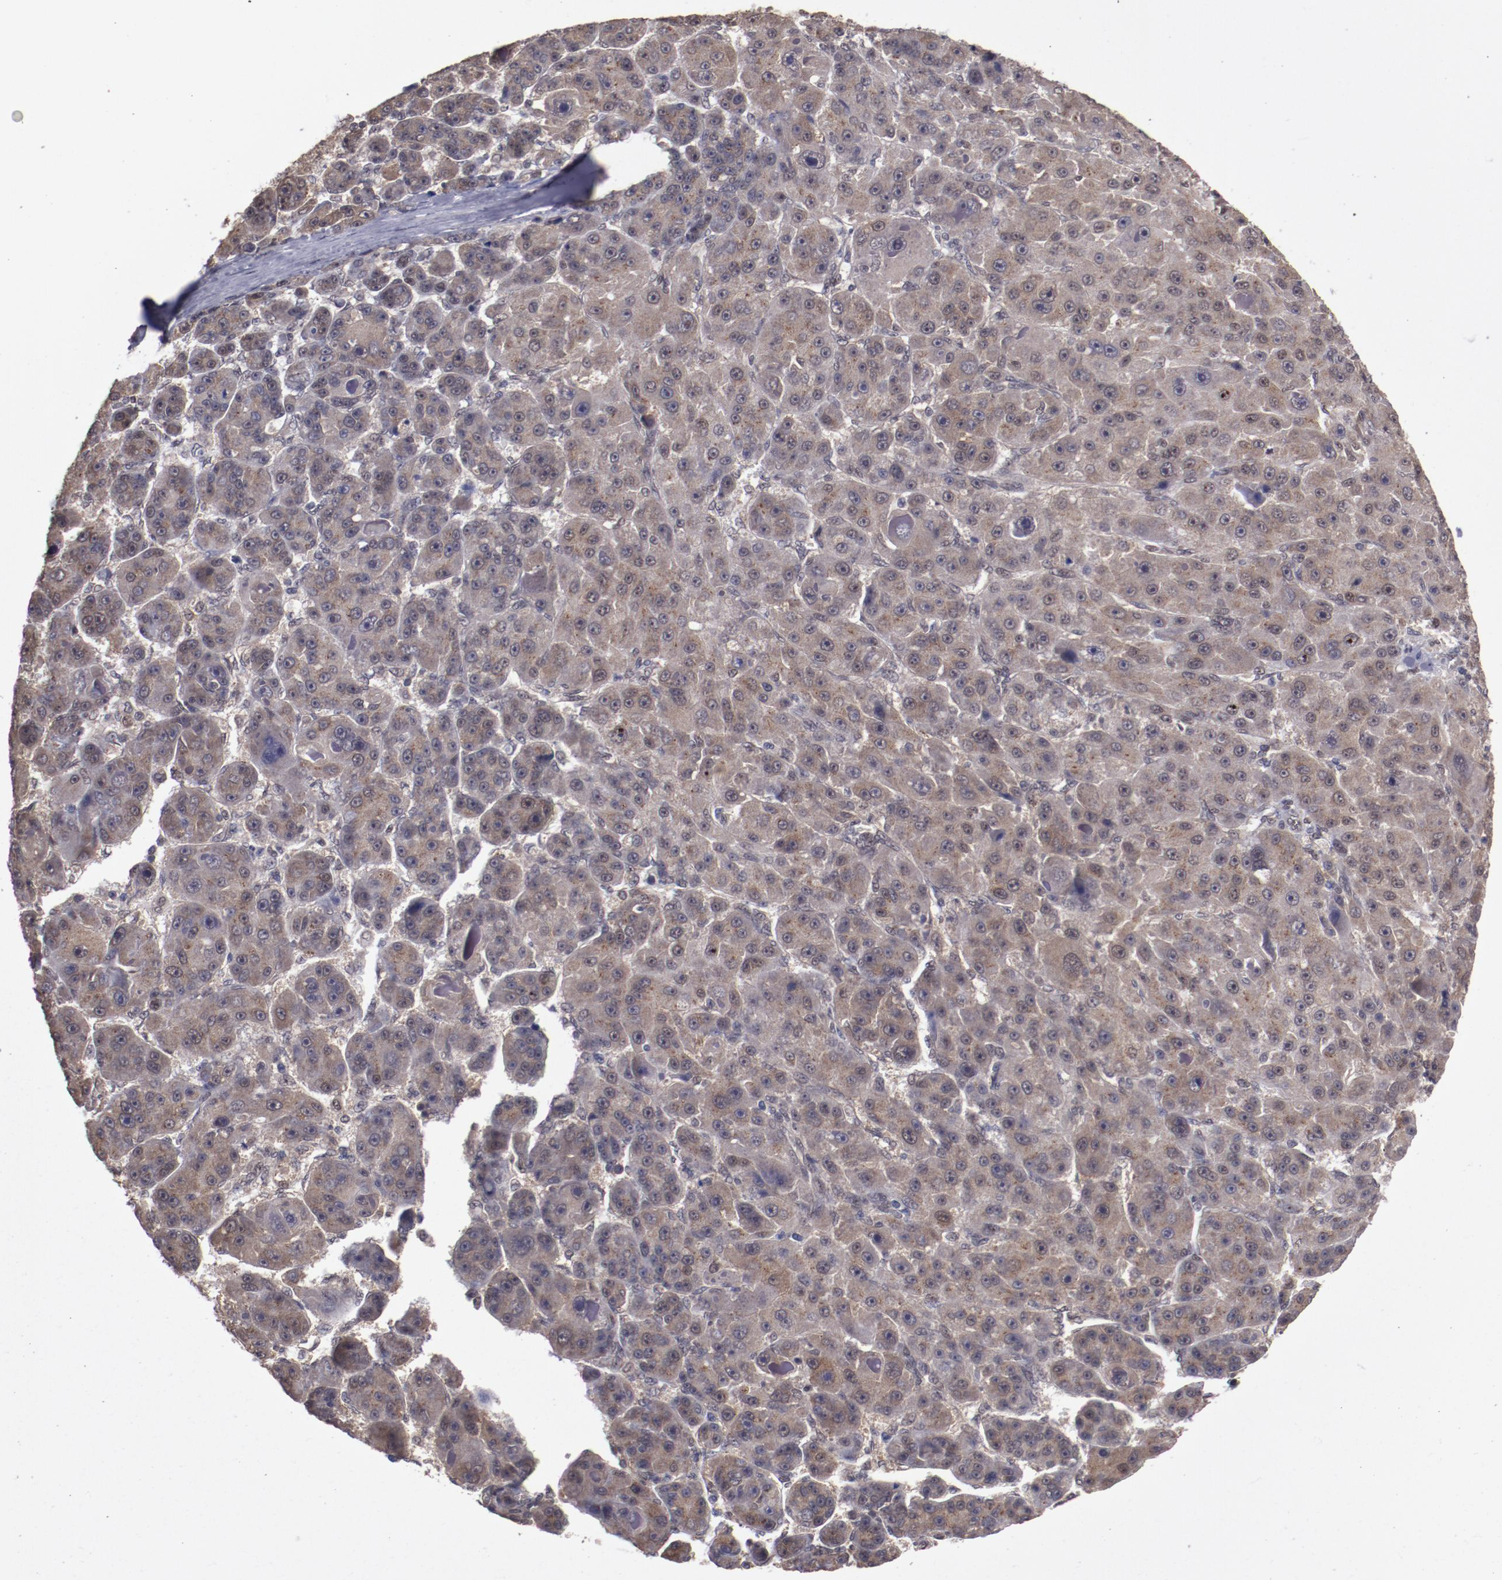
{"staining": {"intensity": "moderate", "quantity": ">75%", "location": "cytoplasmic/membranous"}, "tissue": "liver cancer", "cell_type": "Tumor cells", "image_type": "cancer", "snomed": [{"axis": "morphology", "description": "Carcinoma, Hepatocellular, NOS"}, {"axis": "topography", "description": "Liver"}], "caption": "Hepatocellular carcinoma (liver) stained for a protein displays moderate cytoplasmic/membranous positivity in tumor cells.", "gene": "ARNT", "patient": {"sex": "male", "age": 76}}